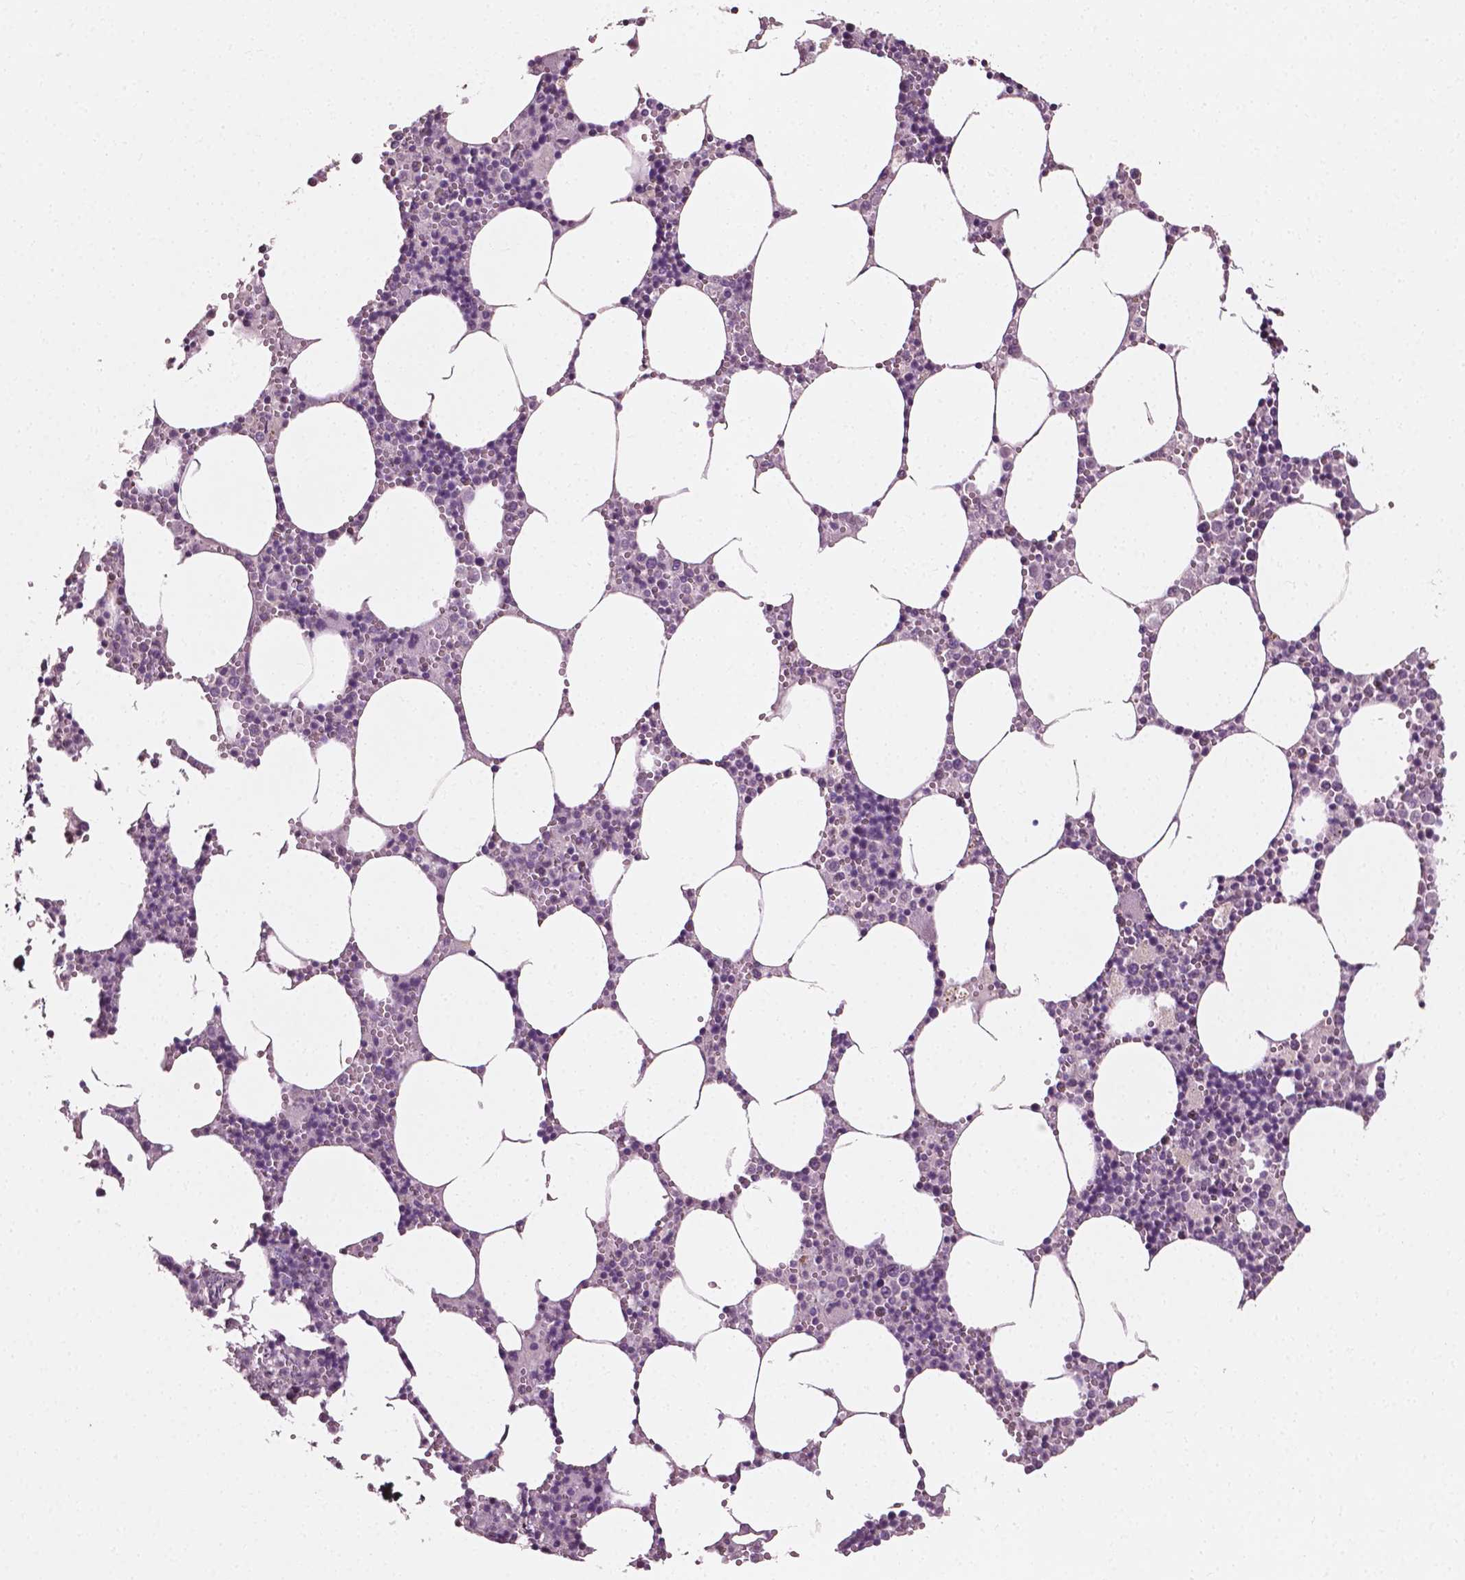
{"staining": {"intensity": "negative", "quantity": "none", "location": "none"}, "tissue": "bone marrow", "cell_type": "Hematopoietic cells", "image_type": "normal", "snomed": [{"axis": "morphology", "description": "Normal tissue, NOS"}, {"axis": "topography", "description": "Bone marrow"}], "caption": "This is a histopathology image of immunohistochemistry (IHC) staining of benign bone marrow, which shows no staining in hematopoietic cells. The staining is performed using DAB (3,3'-diaminobenzidine) brown chromogen with nuclei counter-stained in using hematoxylin.", "gene": "PLA2R1", "patient": {"sex": "male", "age": 54}}